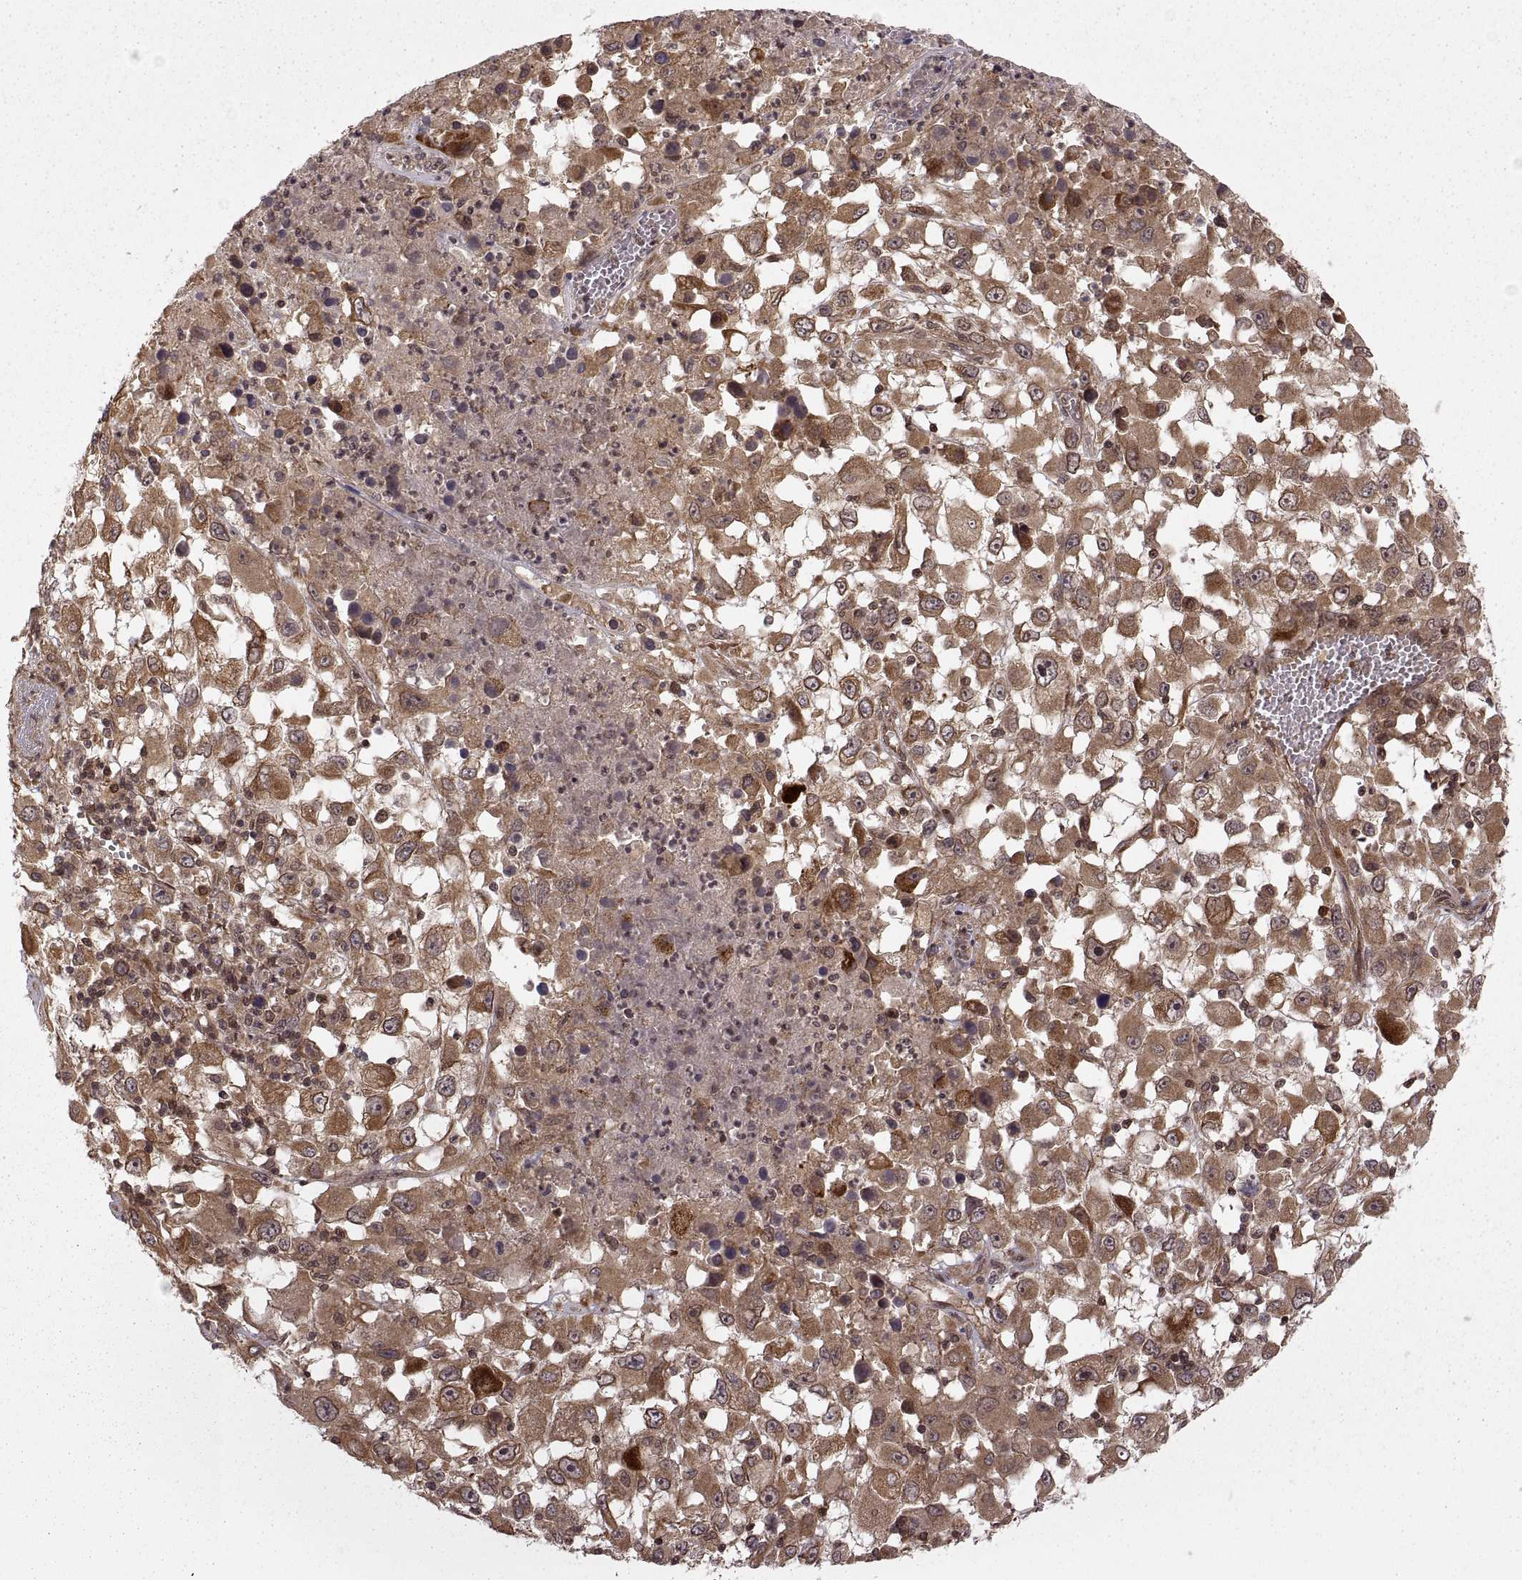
{"staining": {"intensity": "strong", "quantity": ">75%", "location": "cytoplasmic/membranous"}, "tissue": "melanoma", "cell_type": "Tumor cells", "image_type": "cancer", "snomed": [{"axis": "morphology", "description": "Malignant melanoma, Metastatic site"}, {"axis": "topography", "description": "Soft tissue"}], "caption": "An immunohistochemistry (IHC) histopathology image of neoplastic tissue is shown. Protein staining in brown highlights strong cytoplasmic/membranous positivity in melanoma within tumor cells.", "gene": "DEDD", "patient": {"sex": "male", "age": 50}}